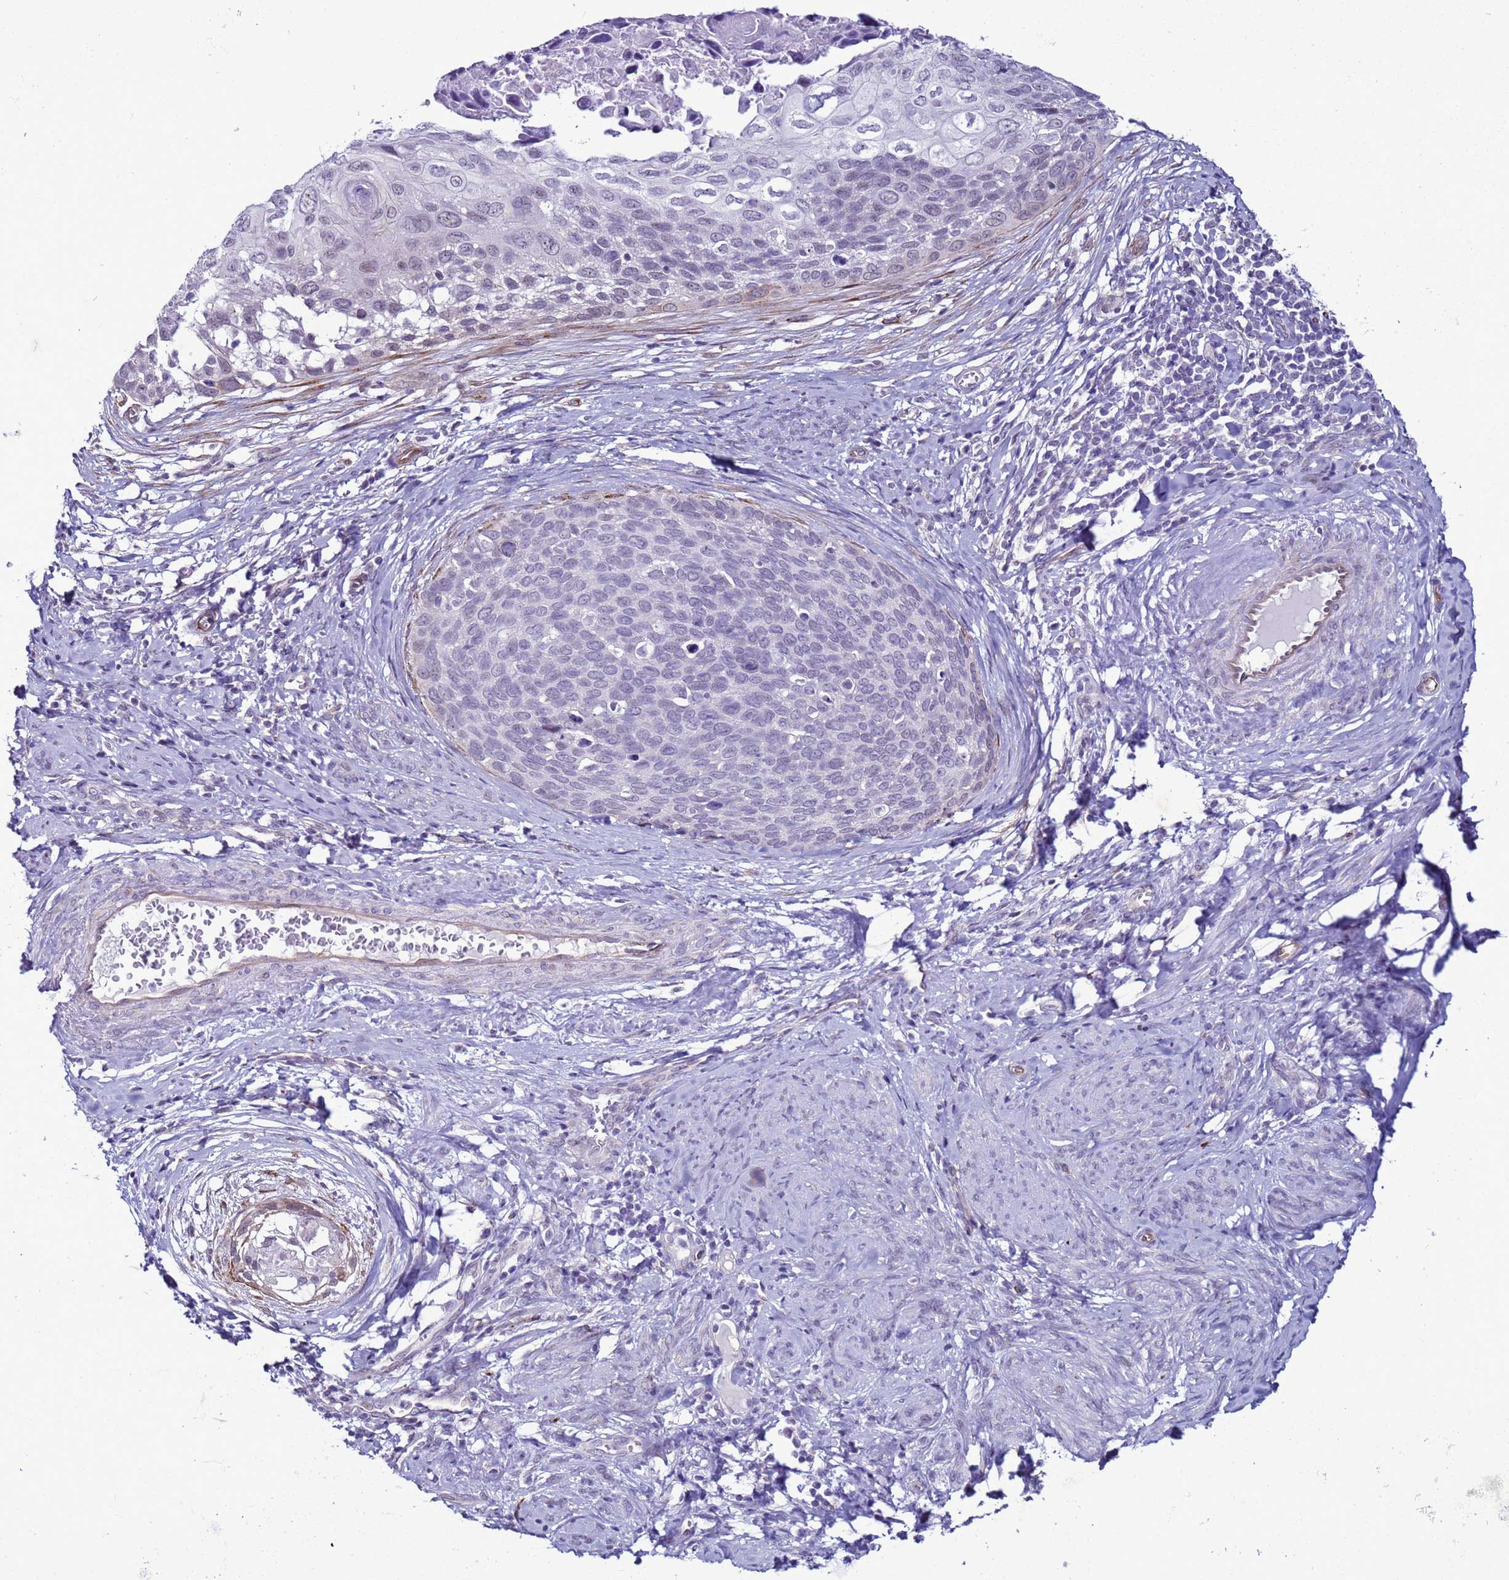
{"staining": {"intensity": "negative", "quantity": "none", "location": "none"}, "tissue": "cervical cancer", "cell_type": "Tumor cells", "image_type": "cancer", "snomed": [{"axis": "morphology", "description": "Squamous cell carcinoma, NOS"}, {"axis": "topography", "description": "Cervix"}], "caption": "Human cervical cancer (squamous cell carcinoma) stained for a protein using IHC shows no staining in tumor cells.", "gene": "LRRC10B", "patient": {"sex": "female", "age": 80}}